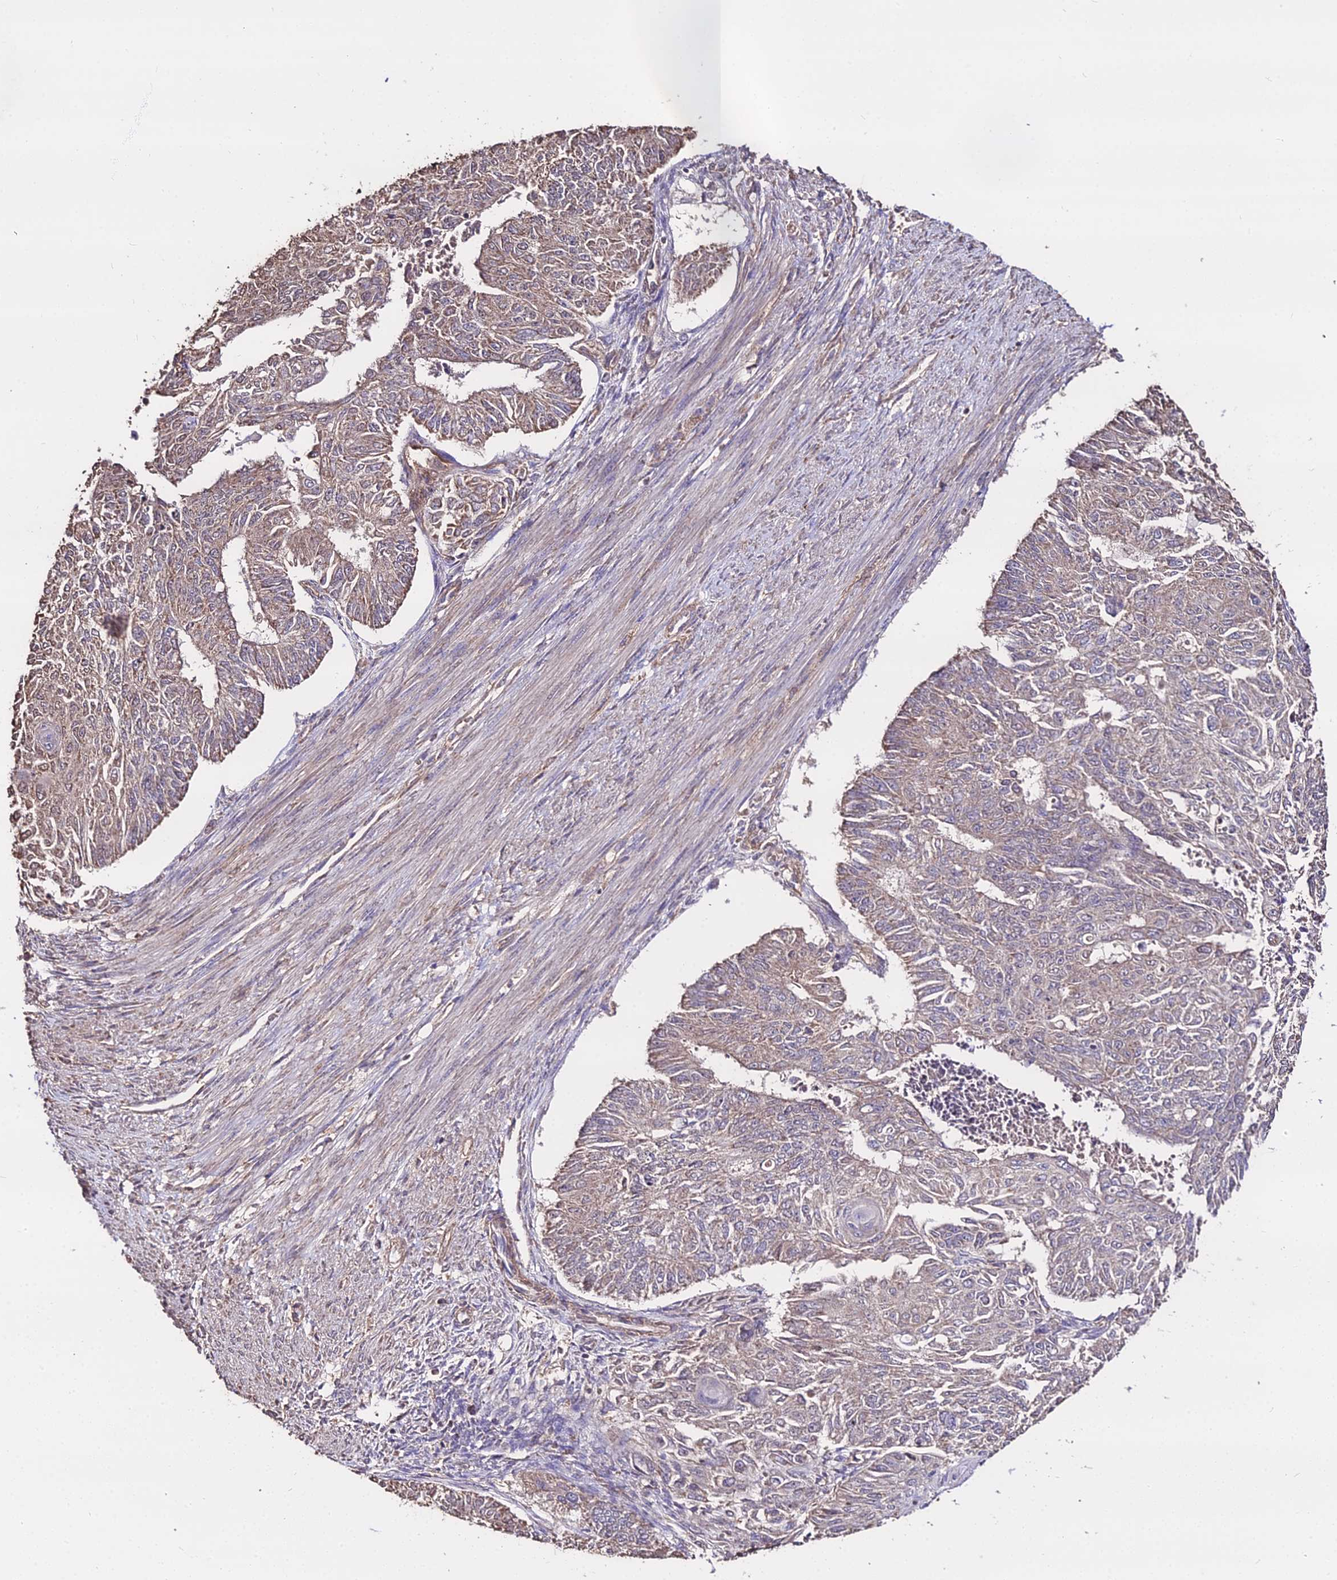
{"staining": {"intensity": "weak", "quantity": "25%-75%", "location": "cytoplasmic/membranous"}, "tissue": "endometrial cancer", "cell_type": "Tumor cells", "image_type": "cancer", "snomed": [{"axis": "morphology", "description": "Adenocarcinoma, NOS"}, {"axis": "topography", "description": "Endometrium"}], "caption": "Human adenocarcinoma (endometrial) stained for a protein (brown) exhibits weak cytoplasmic/membranous positive expression in approximately 25%-75% of tumor cells.", "gene": "METTL13", "patient": {"sex": "female", "age": 32}}